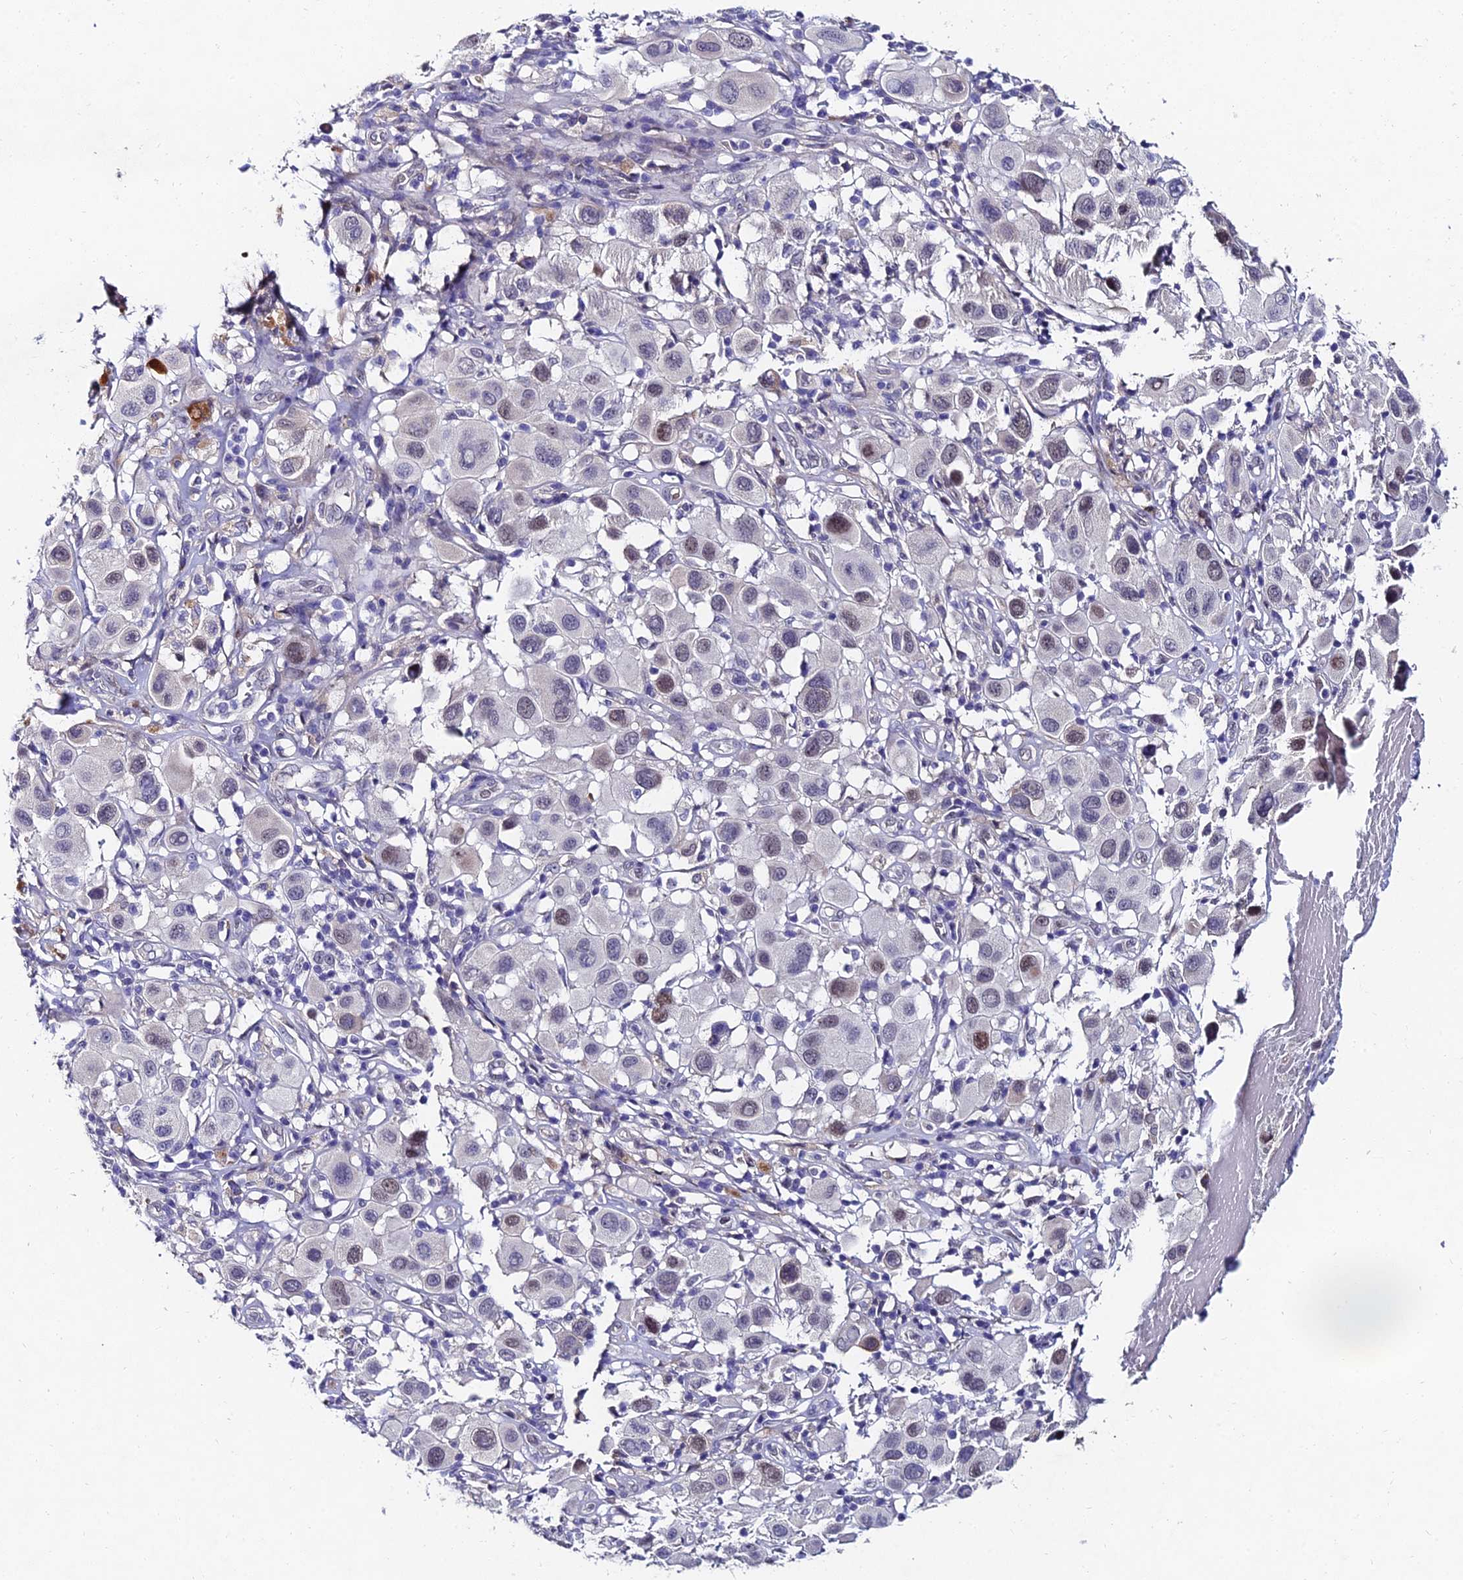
{"staining": {"intensity": "weak", "quantity": "<25%", "location": "nuclear"}, "tissue": "melanoma", "cell_type": "Tumor cells", "image_type": "cancer", "snomed": [{"axis": "morphology", "description": "Malignant melanoma, Metastatic site"}, {"axis": "topography", "description": "Skin"}], "caption": "Immunohistochemical staining of human malignant melanoma (metastatic site) exhibits no significant expression in tumor cells.", "gene": "TRIM24", "patient": {"sex": "male", "age": 41}}